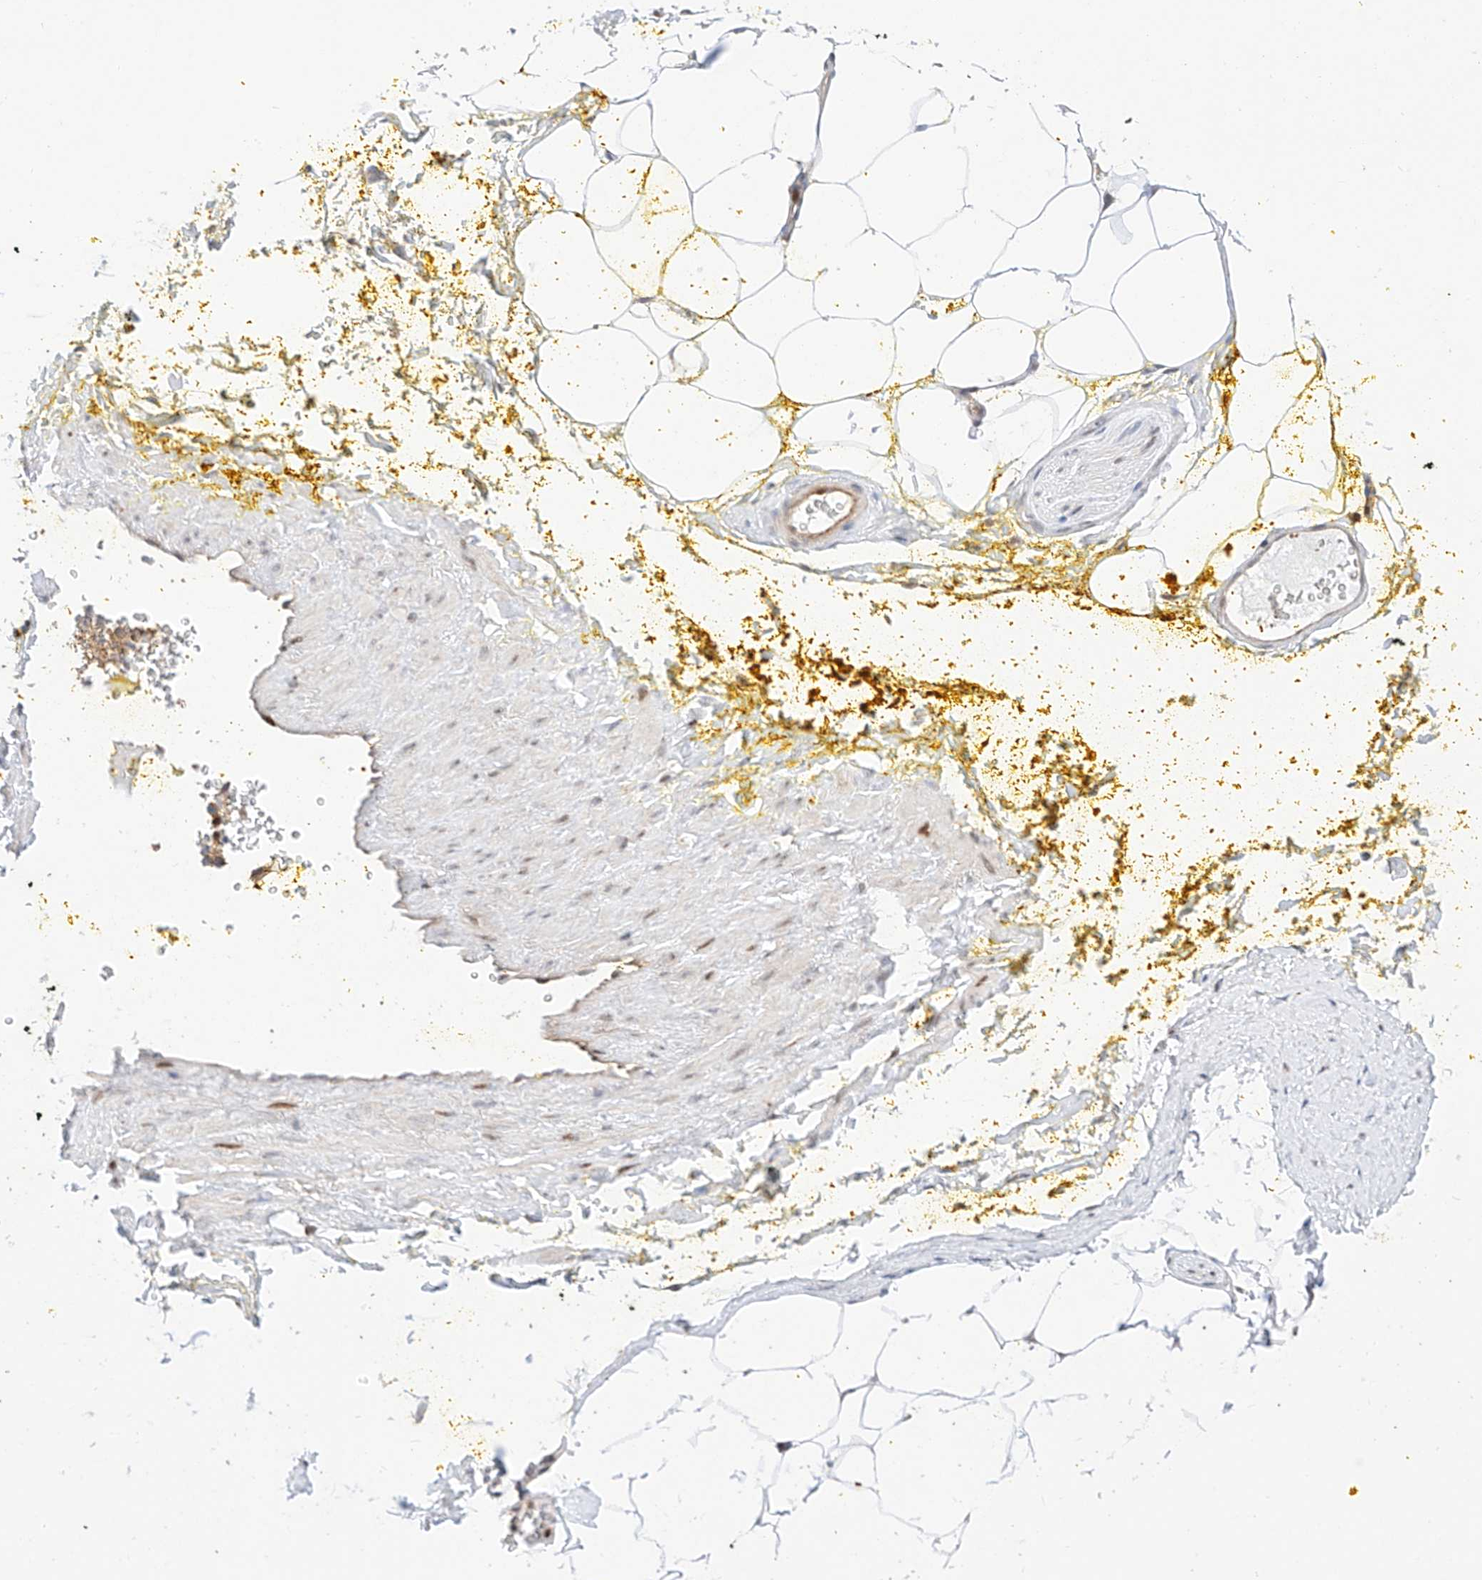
{"staining": {"intensity": "moderate", "quantity": ">75%", "location": "nuclear"}, "tissue": "adipose tissue", "cell_type": "Adipocytes", "image_type": "normal", "snomed": [{"axis": "morphology", "description": "Normal tissue, NOS"}, {"axis": "morphology", "description": "Adenocarcinoma, Low grade"}, {"axis": "topography", "description": "Prostate"}, {"axis": "topography", "description": "Peripheral nerve tissue"}], "caption": "Adipocytes demonstrate medium levels of moderate nuclear expression in approximately >75% of cells in unremarkable human adipose tissue.", "gene": "HDAC9", "patient": {"sex": "male", "age": 63}}